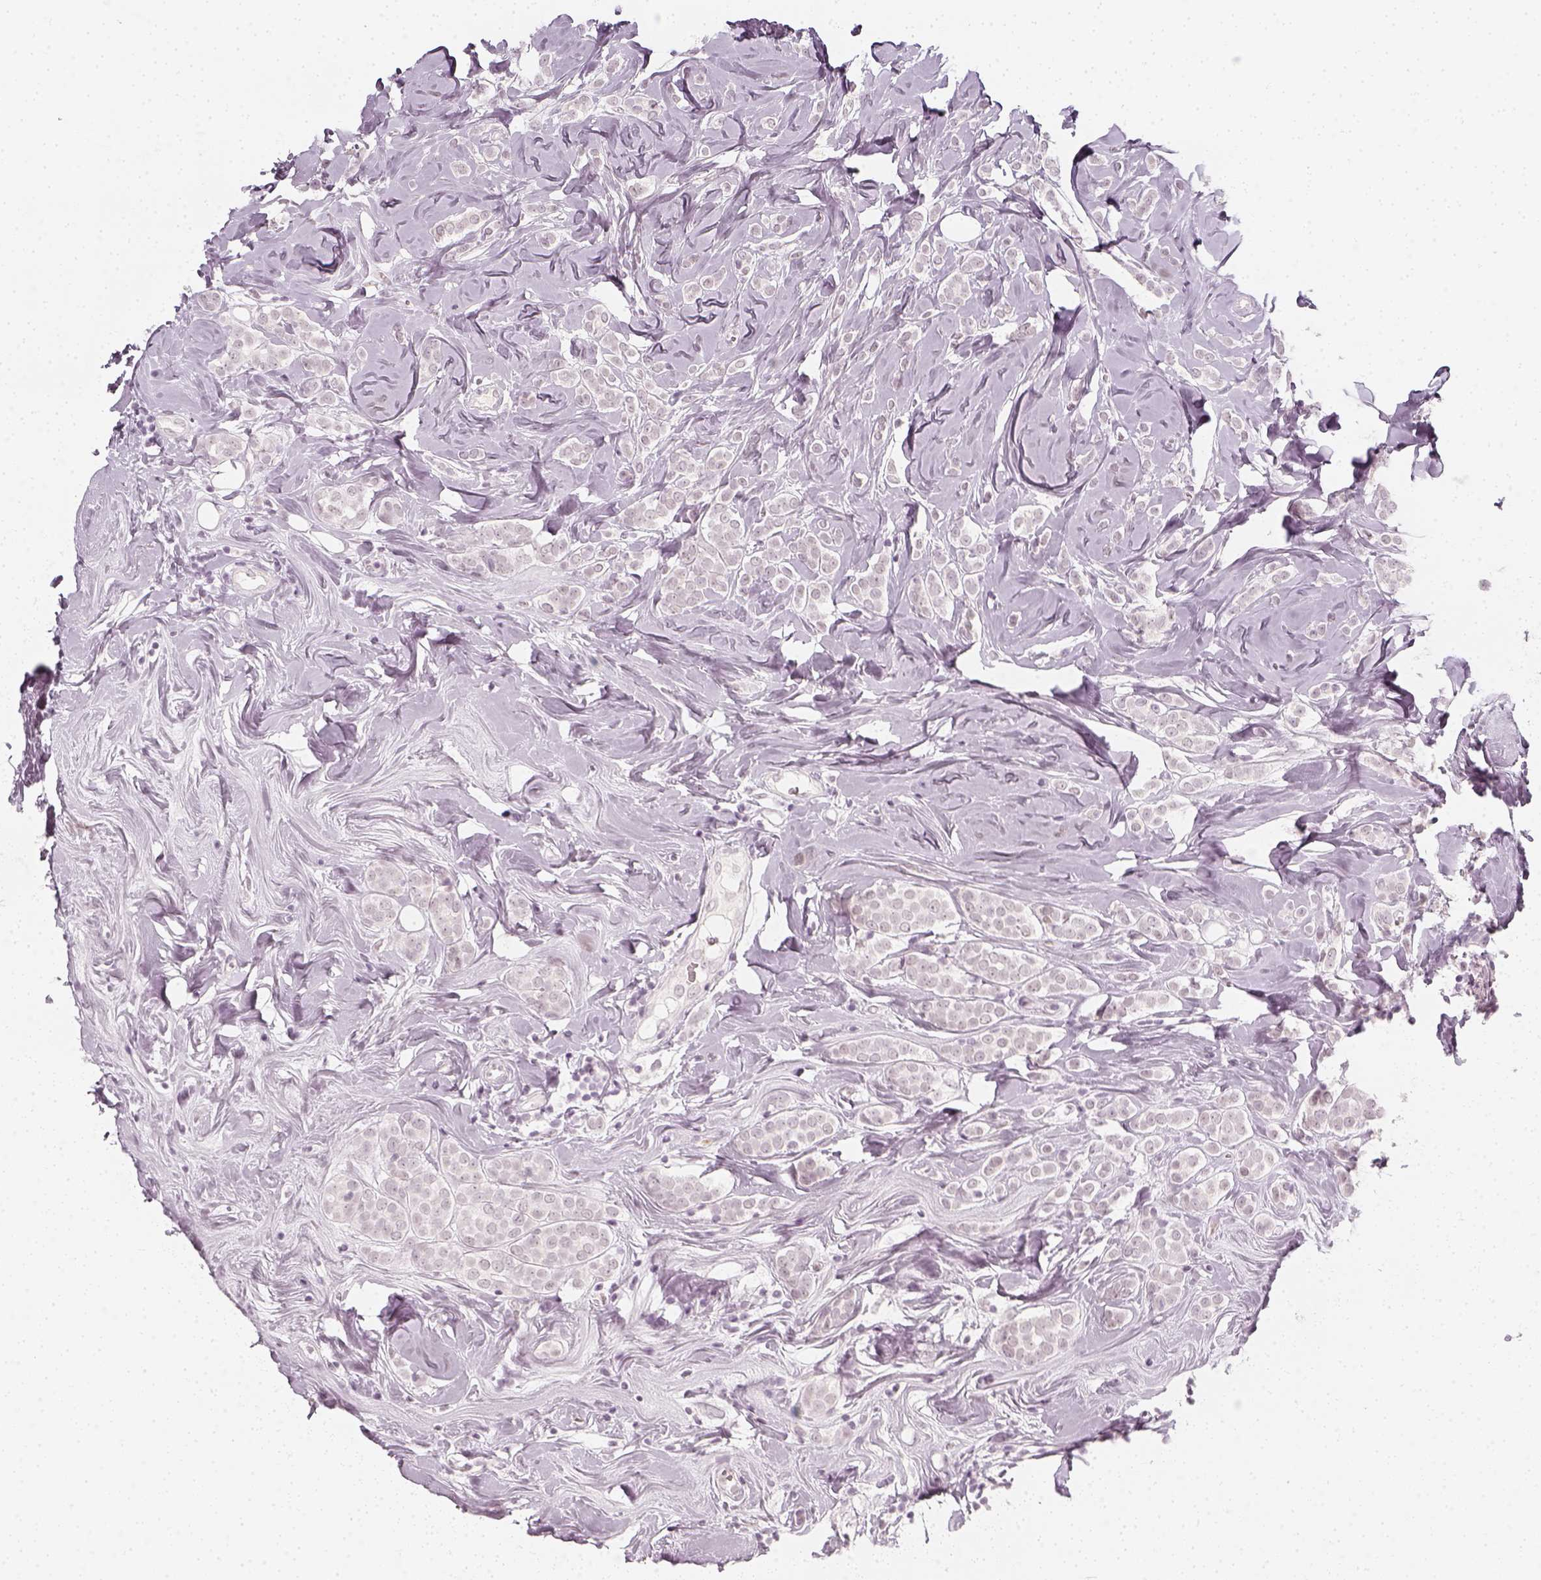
{"staining": {"intensity": "negative", "quantity": "none", "location": "none"}, "tissue": "breast cancer", "cell_type": "Tumor cells", "image_type": "cancer", "snomed": [{"axis": "morphology", "description": "Lobular carcinoma"}, {"axis": "topography", "description": "Breast"}], "caption": "Immunohistochemistry of breast cancer (lobular carcinoma) exhibits no staining in tumor cells.", "gene": "KRTAP2-1", "patient": {"sex": "female", "age": 49}}